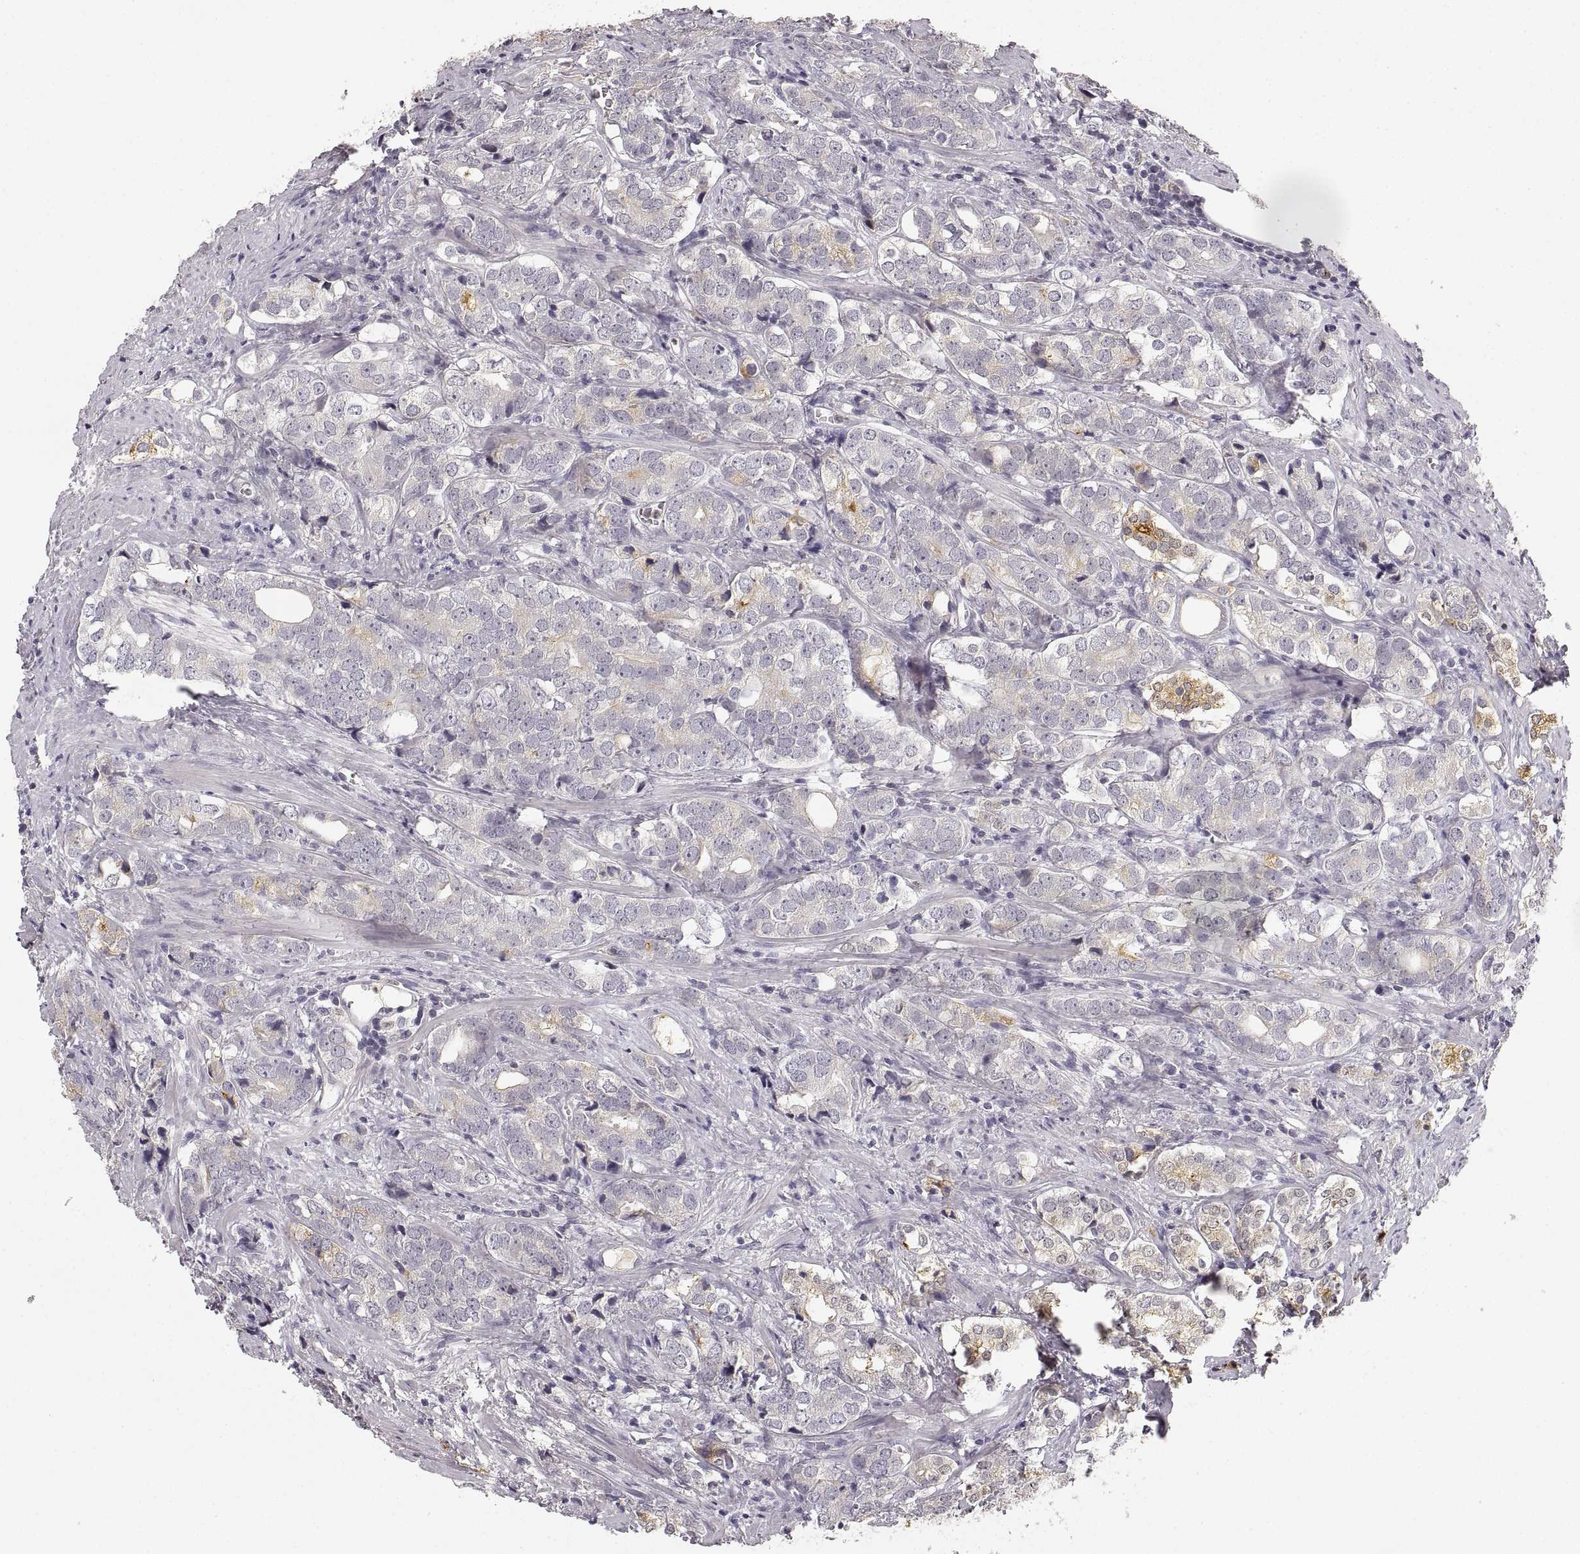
{"staining": {"intensity": "weak", "quantity": "25%-75%", "location": "cytoplasmic/membranous"}, "tissue": "prostate cancer", "cell_type": "Tumor cells", "image_type": "cancer", "snomed": [{"axis": "morphology", "description": "Adenocarcinoma, NOS"}, {"axis": "topography", "description": "Prostate and seminal vesicle, NOS"}], "caption": "Immunohistochemical staining of human prostate cancer demonstrates low levels of weak cytoplasmic/membranous positivity in approximately 25%-75% of tumor cells.", "gene": "RUNDC3A", "patient": {"sex": "male", "age": 63}}